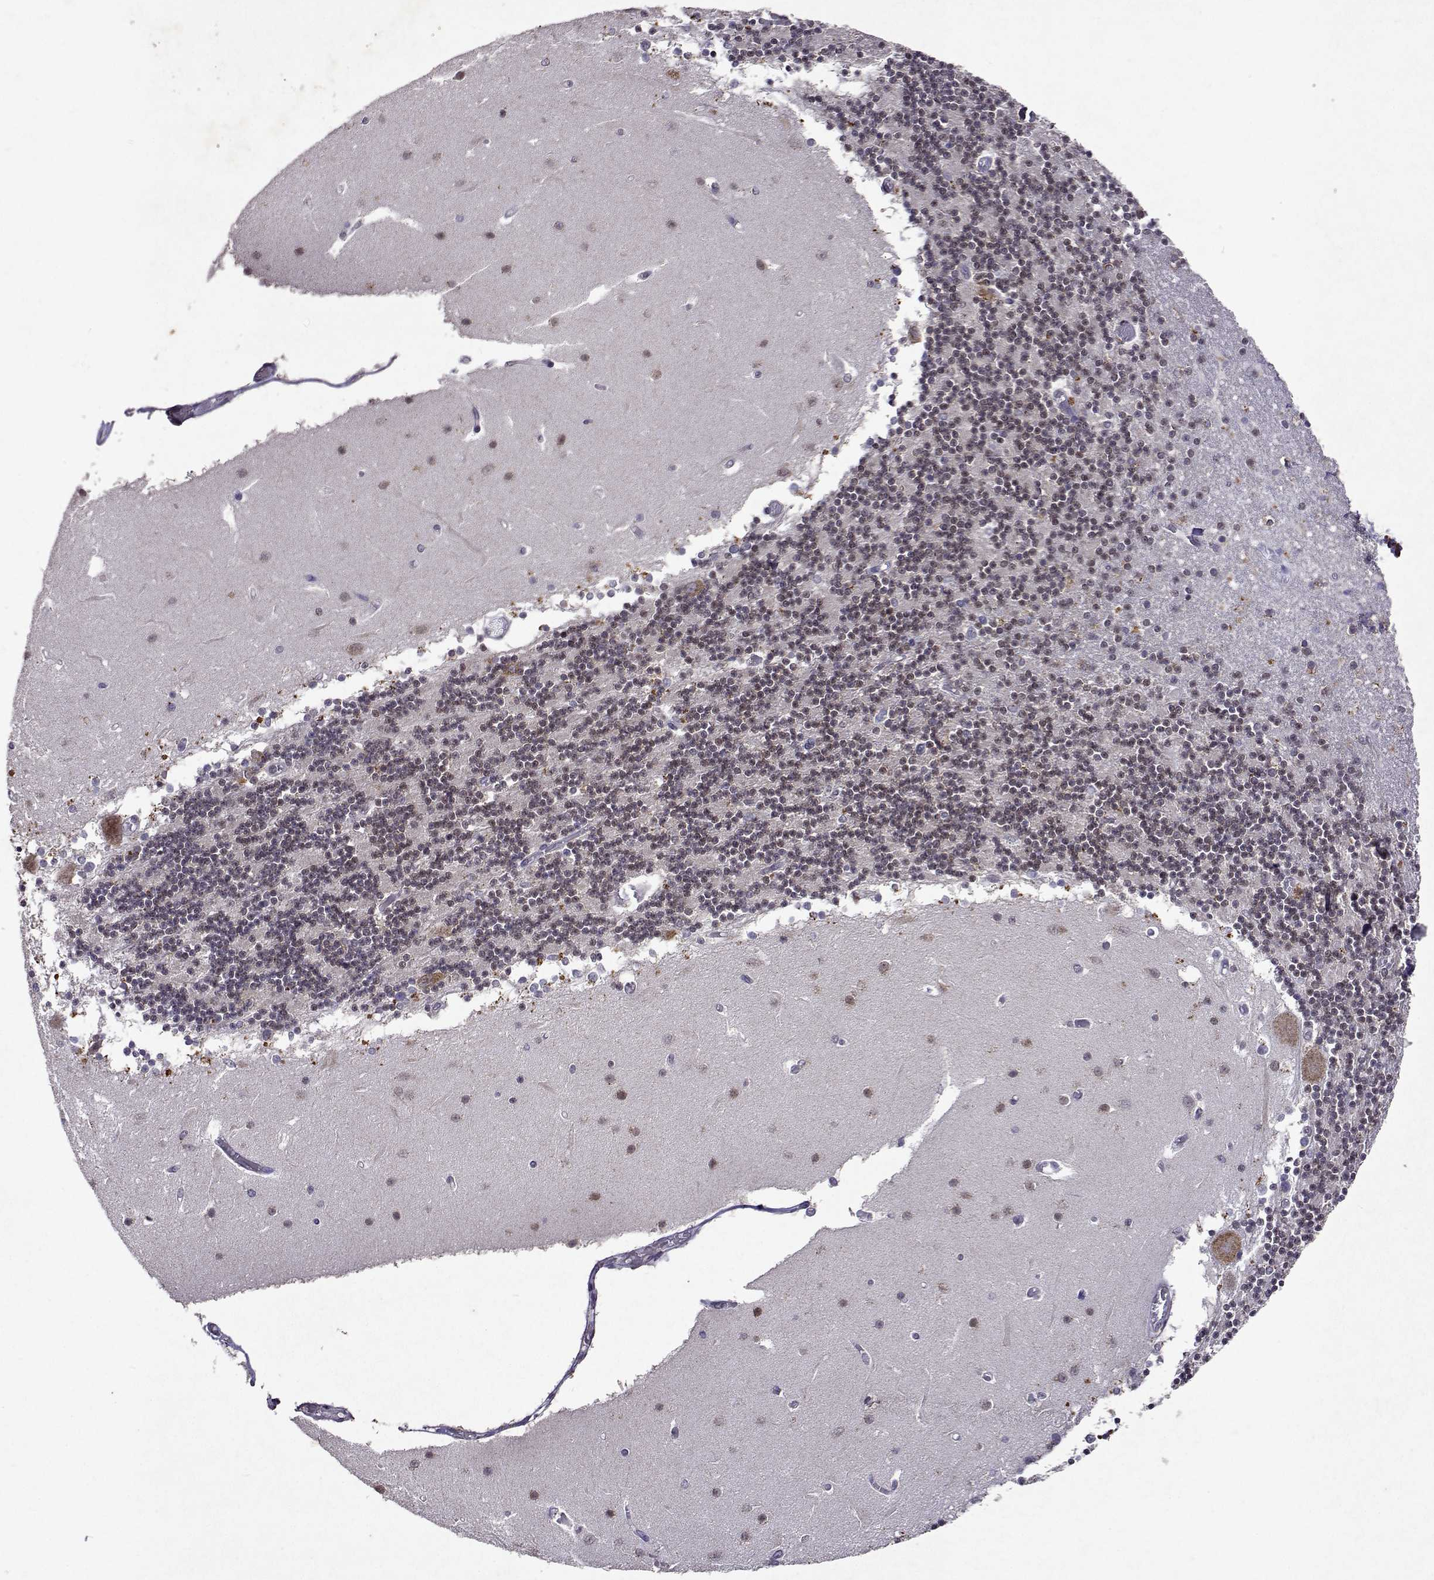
{"staining": {"intensity": "moderate", "quantity": "<25%", "location": "cytoplasmic/membranous"}, "tissue": "cerebellum", "cell_type": "Cells in granular layer", "image_type": "normal", "snomed": [{"axis": "morphology", "description": "Normal tissue, NOS"}, {"axis": "topography", "description": "Cerebellum"}], "caption": "A histopathology image showing moderate cytoplasmic/membranous positivity in about <25% of cells in granular layer in unremarkable cerebellum, as visualized by brown immunohistochemical staining.", "gene": "TARBP2", "patient": {"sex": "female", "age": 28}}